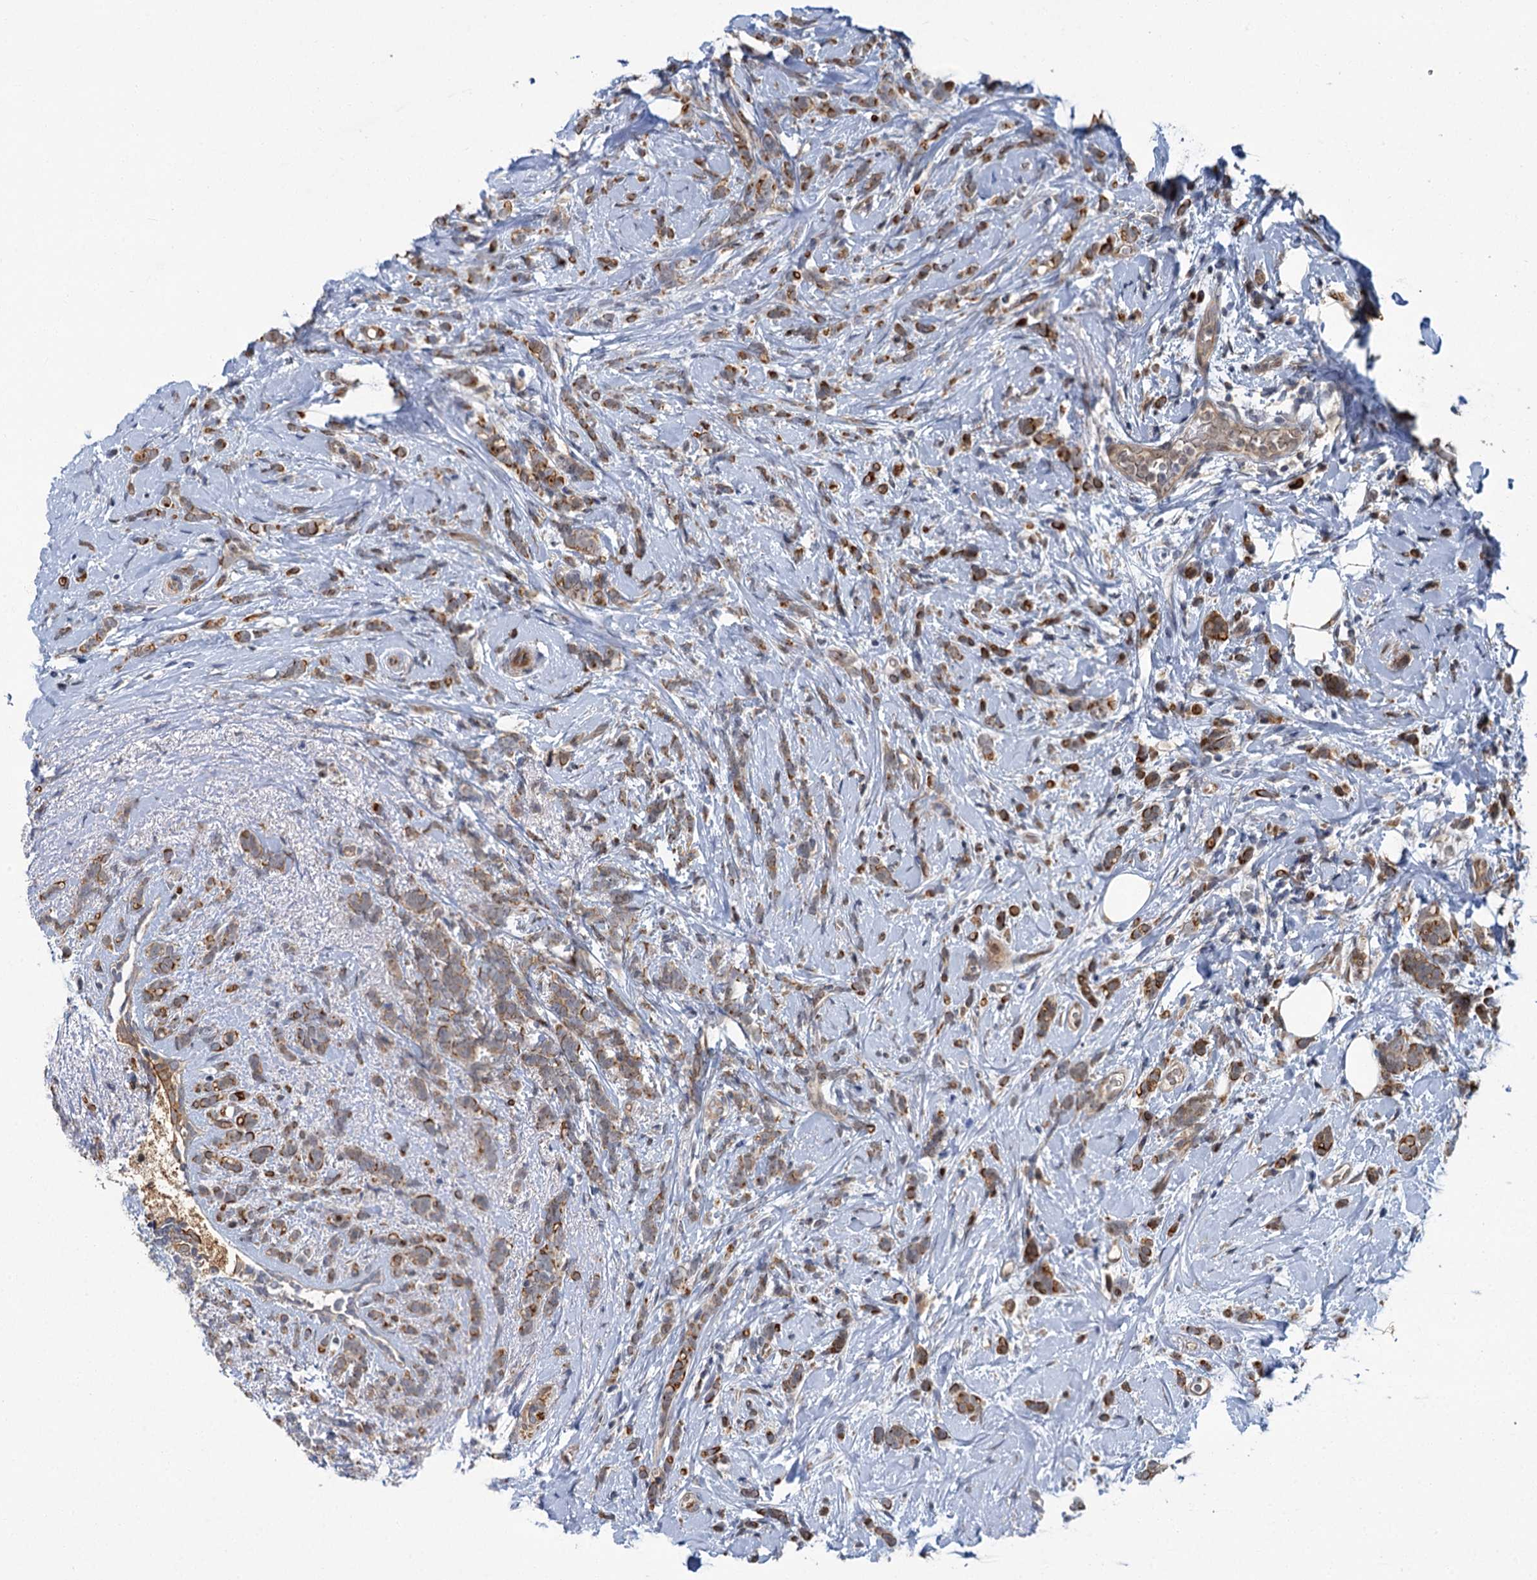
{"staining": {"intensity": "moderate", "quantity": "25%-75%", "location": "cytoplasmic/membranous"}, "tissue": "breast cancer", "cell_type": "Tumor cells", "image_type": "cancer", "snomed": [{"axis": "morphology", "description": "Lobular carcinoma"}, {"axis": "topography", "description": "Breast"}], "caption": "High-power microscopy captured an immunohistochemistry (IHC) photomicrograph of breast cancer, revealing moderate cytoplasmic/membranous positivity in approximately 25%-75% of tumor cells.", "gene": "APBA2", "patient": {"sex": "female", "age": 58}}